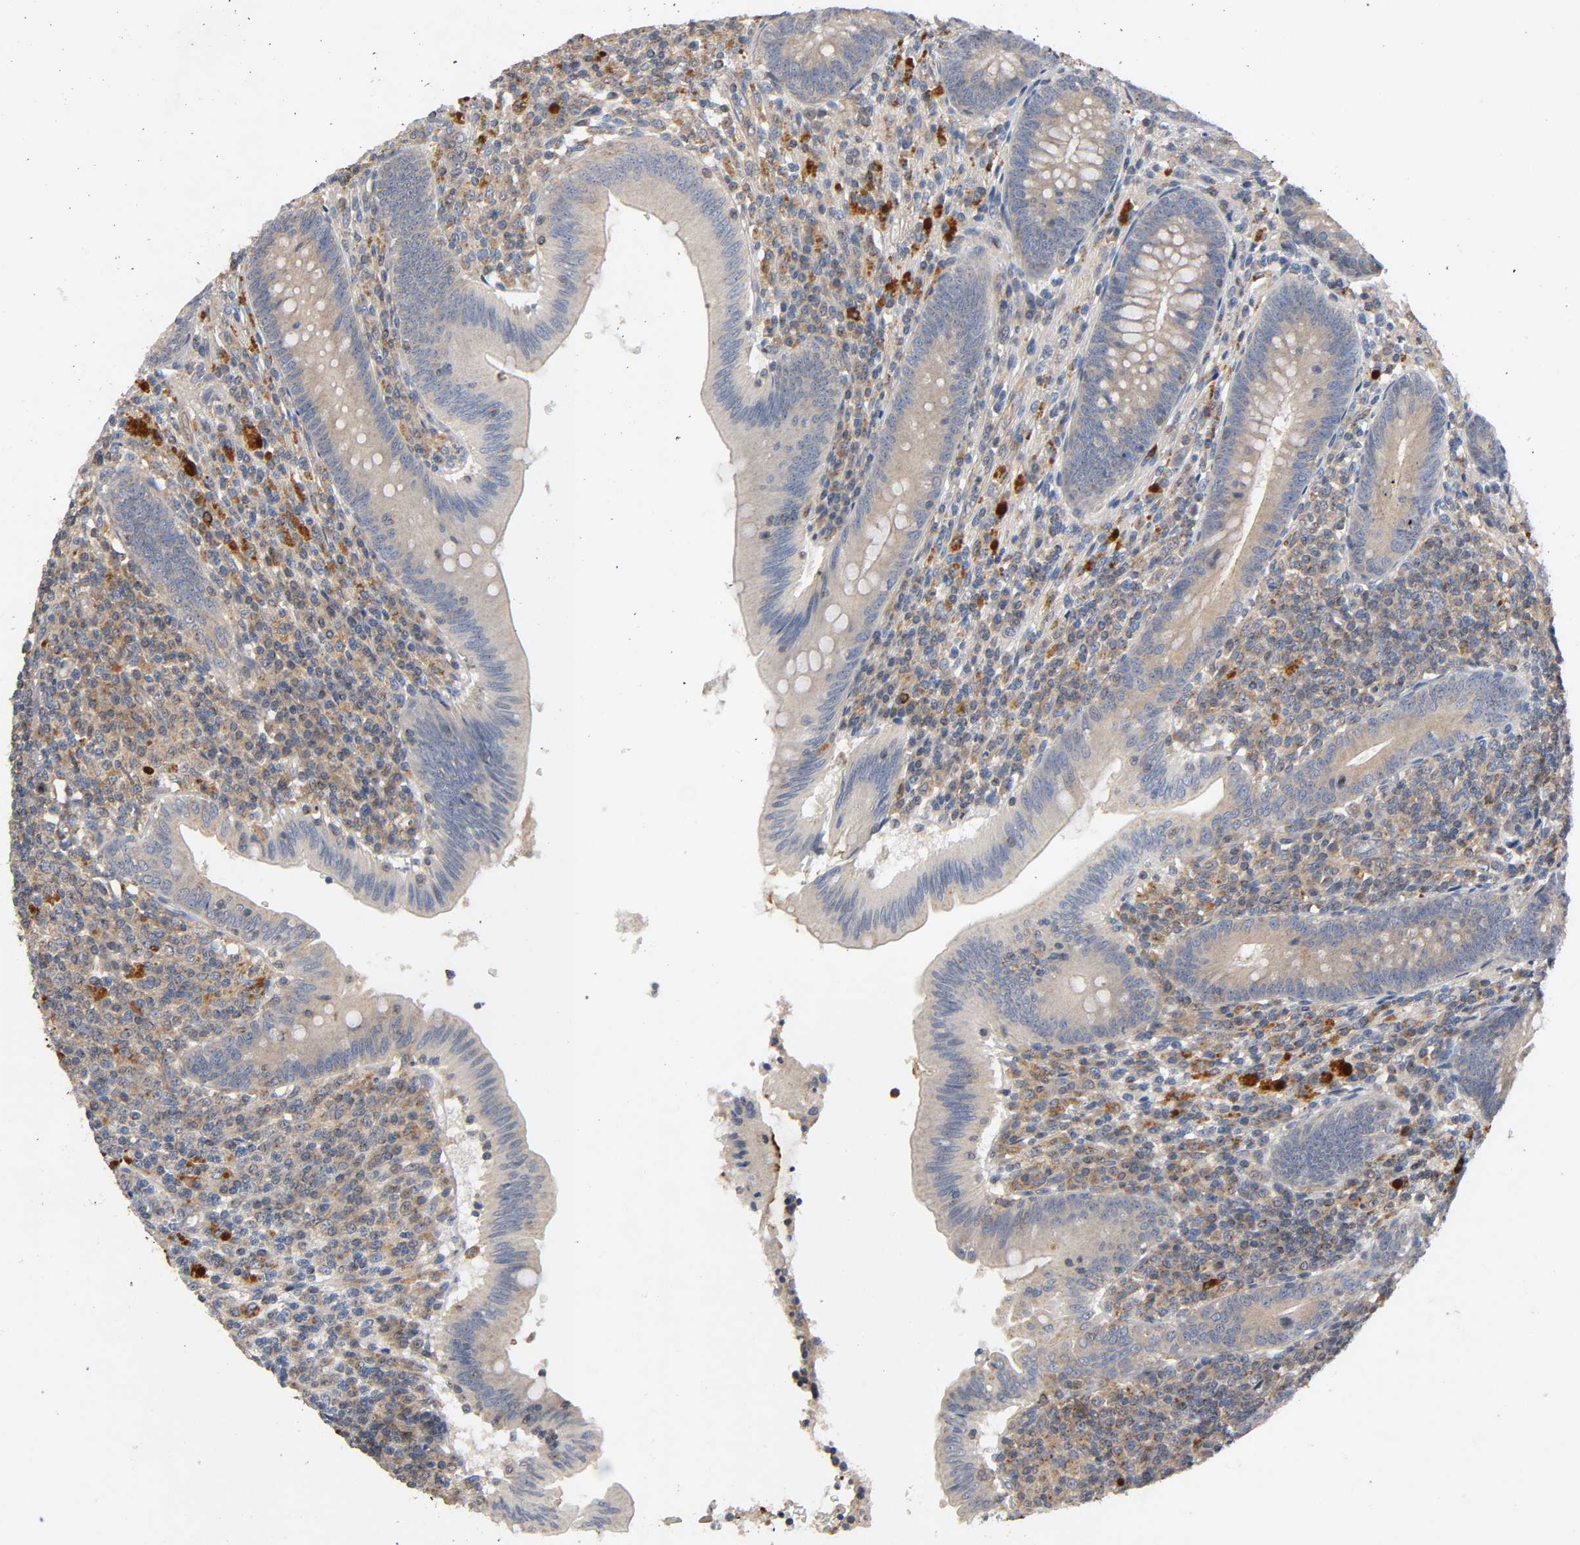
{"staining": {"intensity": "weak", "quantity": ">75%", "location": "cytoplasmic/membranous"}, "tissue": "appendix", "cell_type": "Glandular cells", "image_type": "normal", "snomed": [{"axis": "morphology", "description": "Normal tissue, NOS"}, {"axis": "morphology", "description": "Inflammation, NOS"}, {"axis": "topography", "description": "Appendix"}], "caption": "IHC (DAB) staining of normal appendix reveals weak cytoplasmic/membranous protein staining in approximately >75% of glandular cells.", "gene": "IKBKB", "patient": {"sex": "male", "age": 46}}